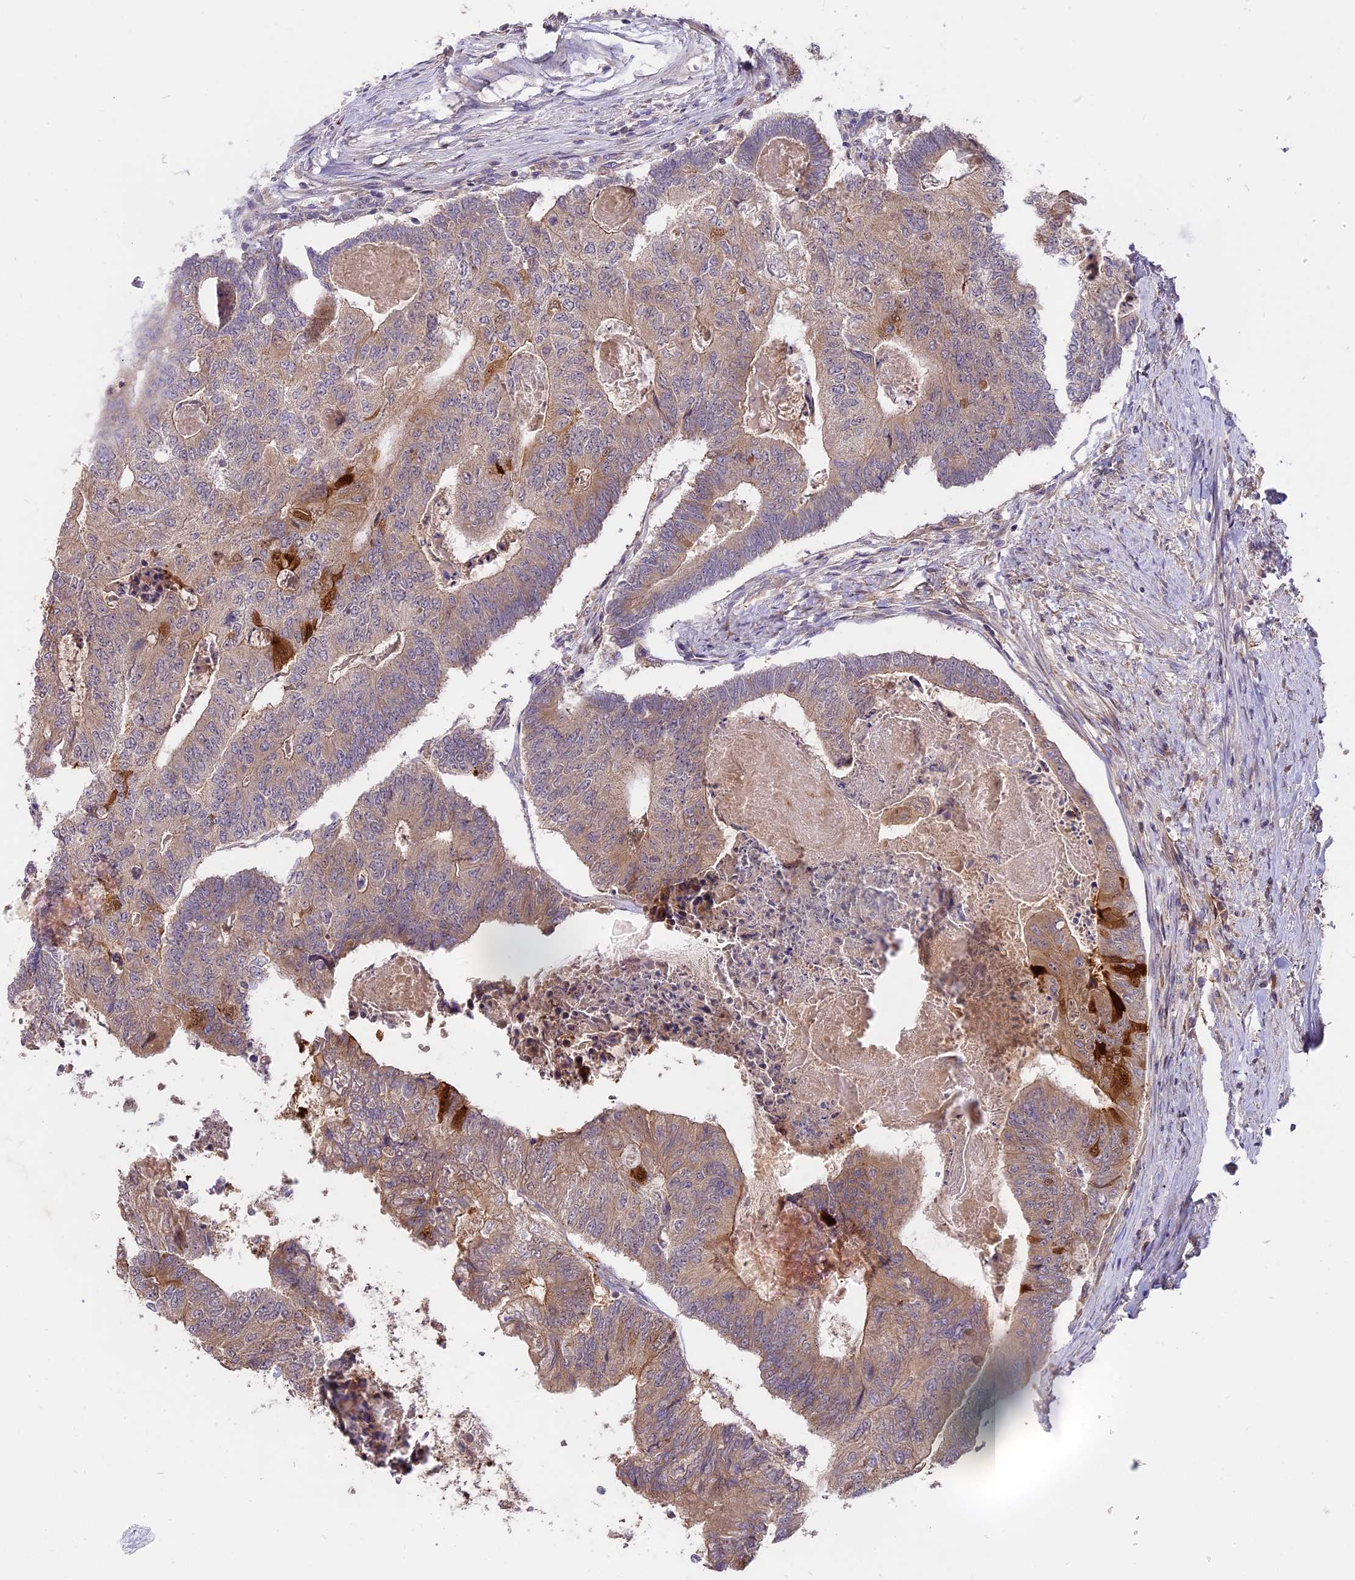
{"staining": {"intensity": "moderate", "quantity": "<25%", "location": "cytoplasmic/membranous"}, "tissue": "colorectal cancer", "cell_type": "Tumor cells", "image_type": "cancer", "snomed": [{"axis": "morphology", "description": "Adenocarcinoma, NOS"}, {"axis": "topography", "description": "Colon"}], "caption": "Human colorectal cancer stained for a protein (brown) exhibits moderate cytoplasmic/membranous positive expression in approximately <25% of tumor cells.", "gene": "MEMO1", "patient": {"sex": "female", "age": 67}}